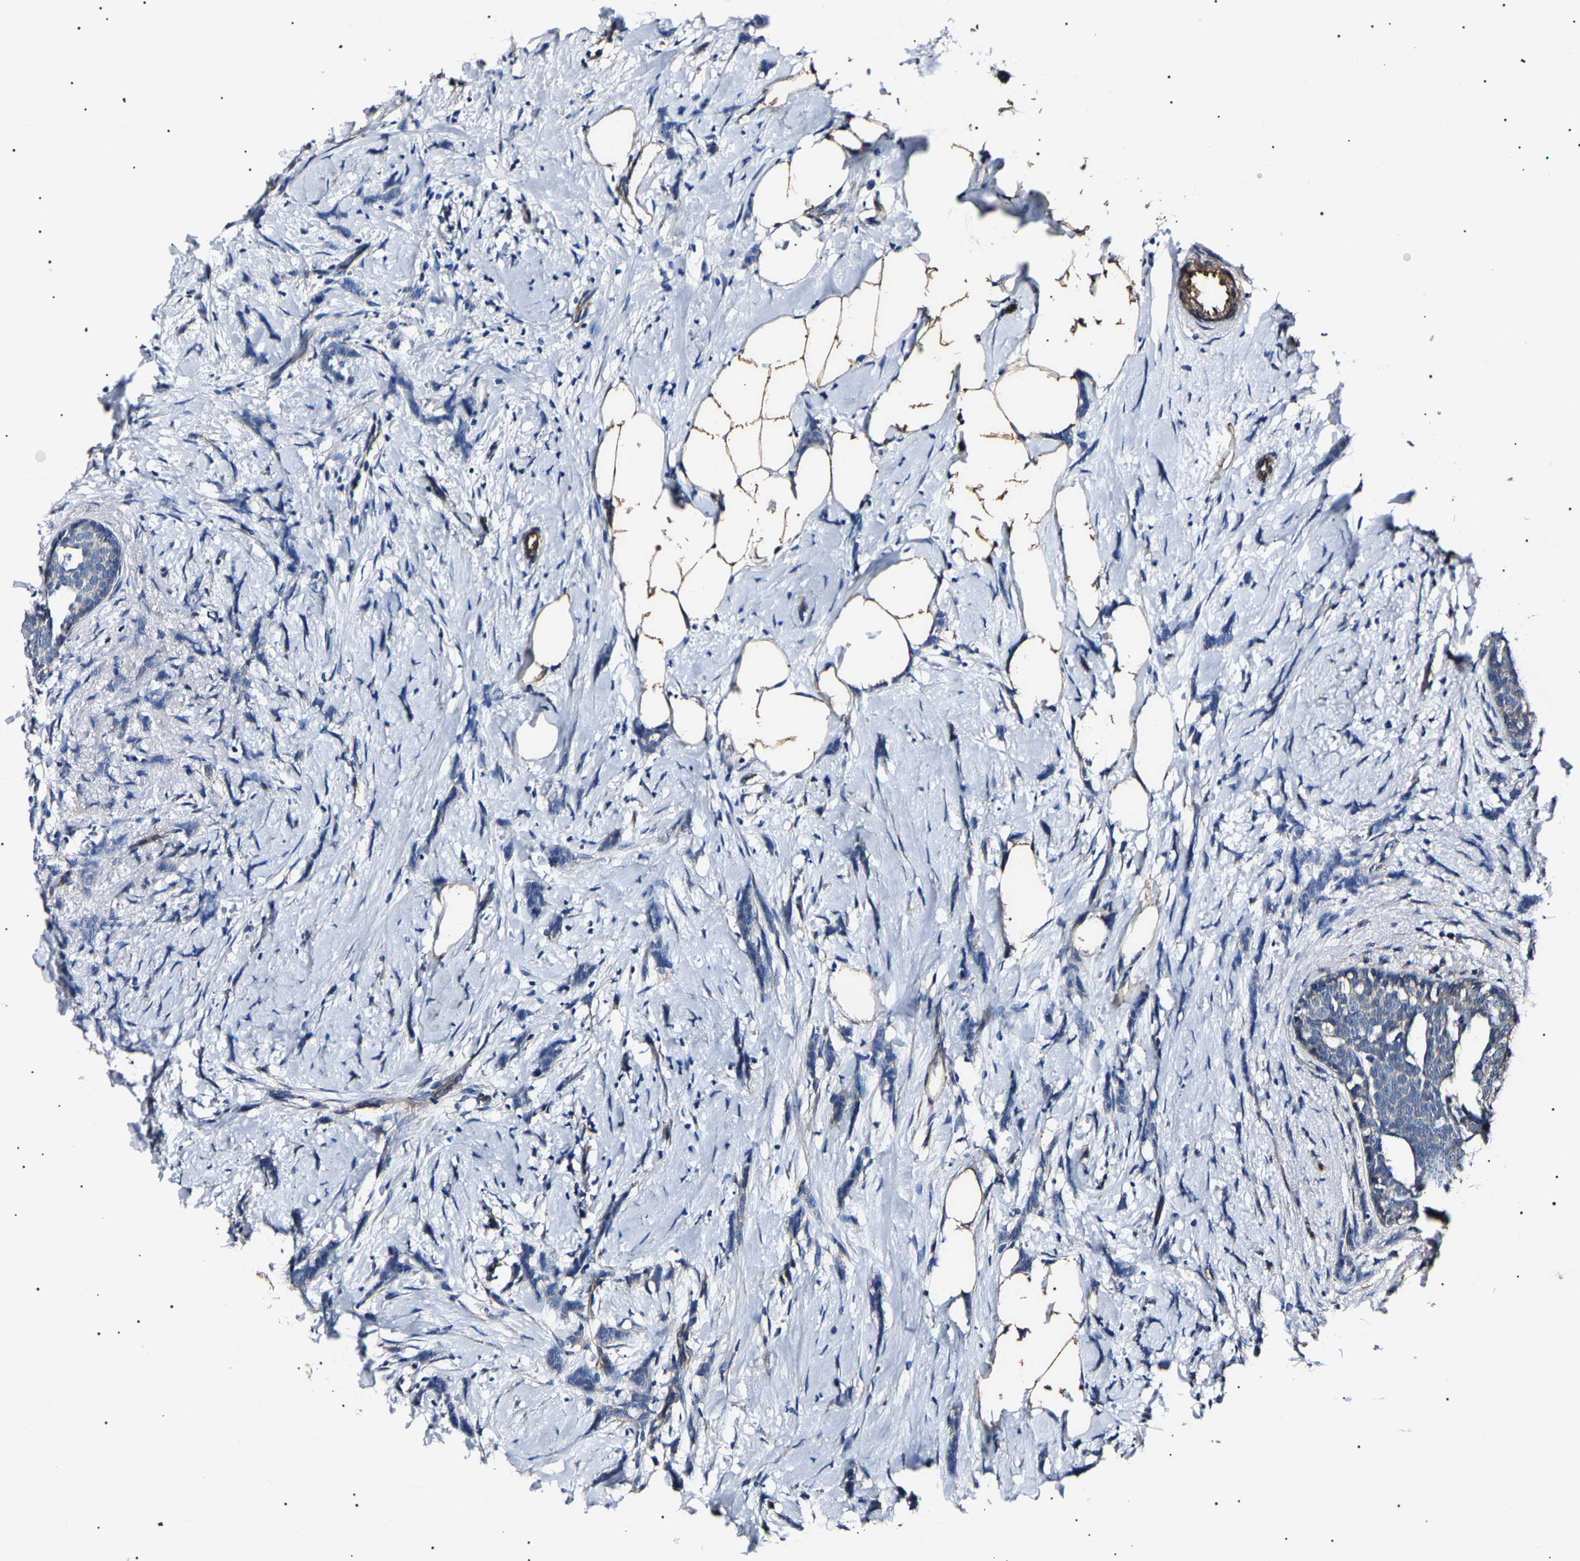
{"staining": {"intensity": "negative", "quantity": "none", "location": "none"}, "tissue": "breast cancer", "cell_type": "Tumor cells", "image_type": "cancer", "snomed": [{"axis": "morphology", "description": "Lobular carcinoma, in situ"}, {"axis": "morphology", "description": "Lobular carcinoma"}, {"axis": "topography", "description": "Breast"}], "caption": "This image is of breast cancer (lobular carcinoma) stained with immunohistochemistry (IHC) to label a protein in brown with the nuclei are counter-stained blue. There is no expression in tumor cells.", "gene": "KLHL42", "patient": {"sex": "female", "age": 41}}